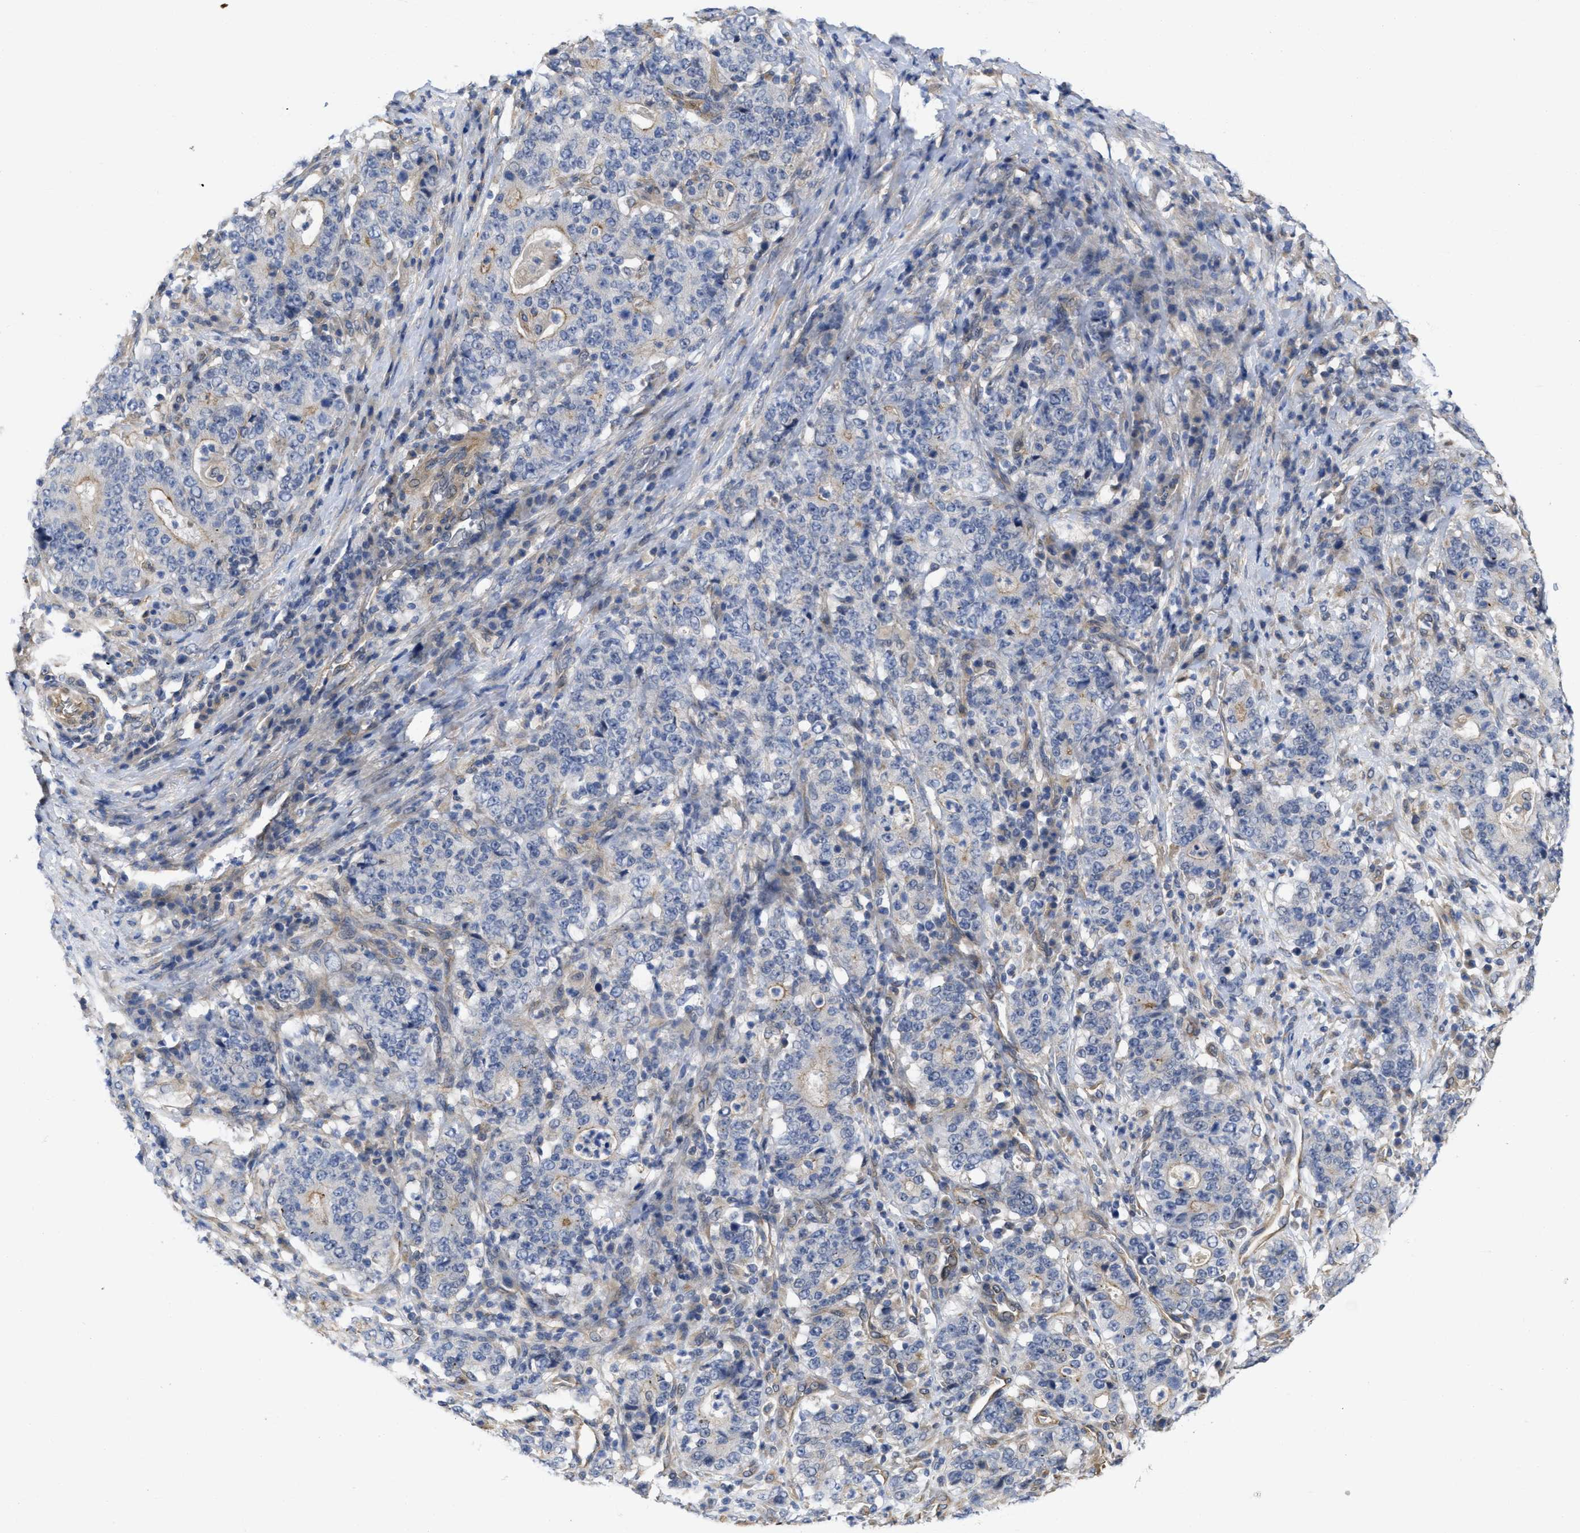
{"staining": {"intensity": "weak", "quantity": "<25%", "location": "cytoplasmic/membranous"}, "tissue": "stomach cancer", "cell_type": "Tumor cells", "image_type": "cancer", "snomed": [{"axis": "morphology", "description": "Normal tissue, NOS"}, {"axis": "morphology", "description": "Adenocarcinoma, NOS"}, {"axis": "topography", "description": "Stomach, upper"}, {"axis": "topography", "description": "Stomach"}], "caption": "DAB (3,3'-diaminobenzidine) immunohistochemical staining of human stomach cancer shows no significant expression in tumor cells.", "gene": "ARHGEF26", "patient": {"sex": "male", "age": 59}}